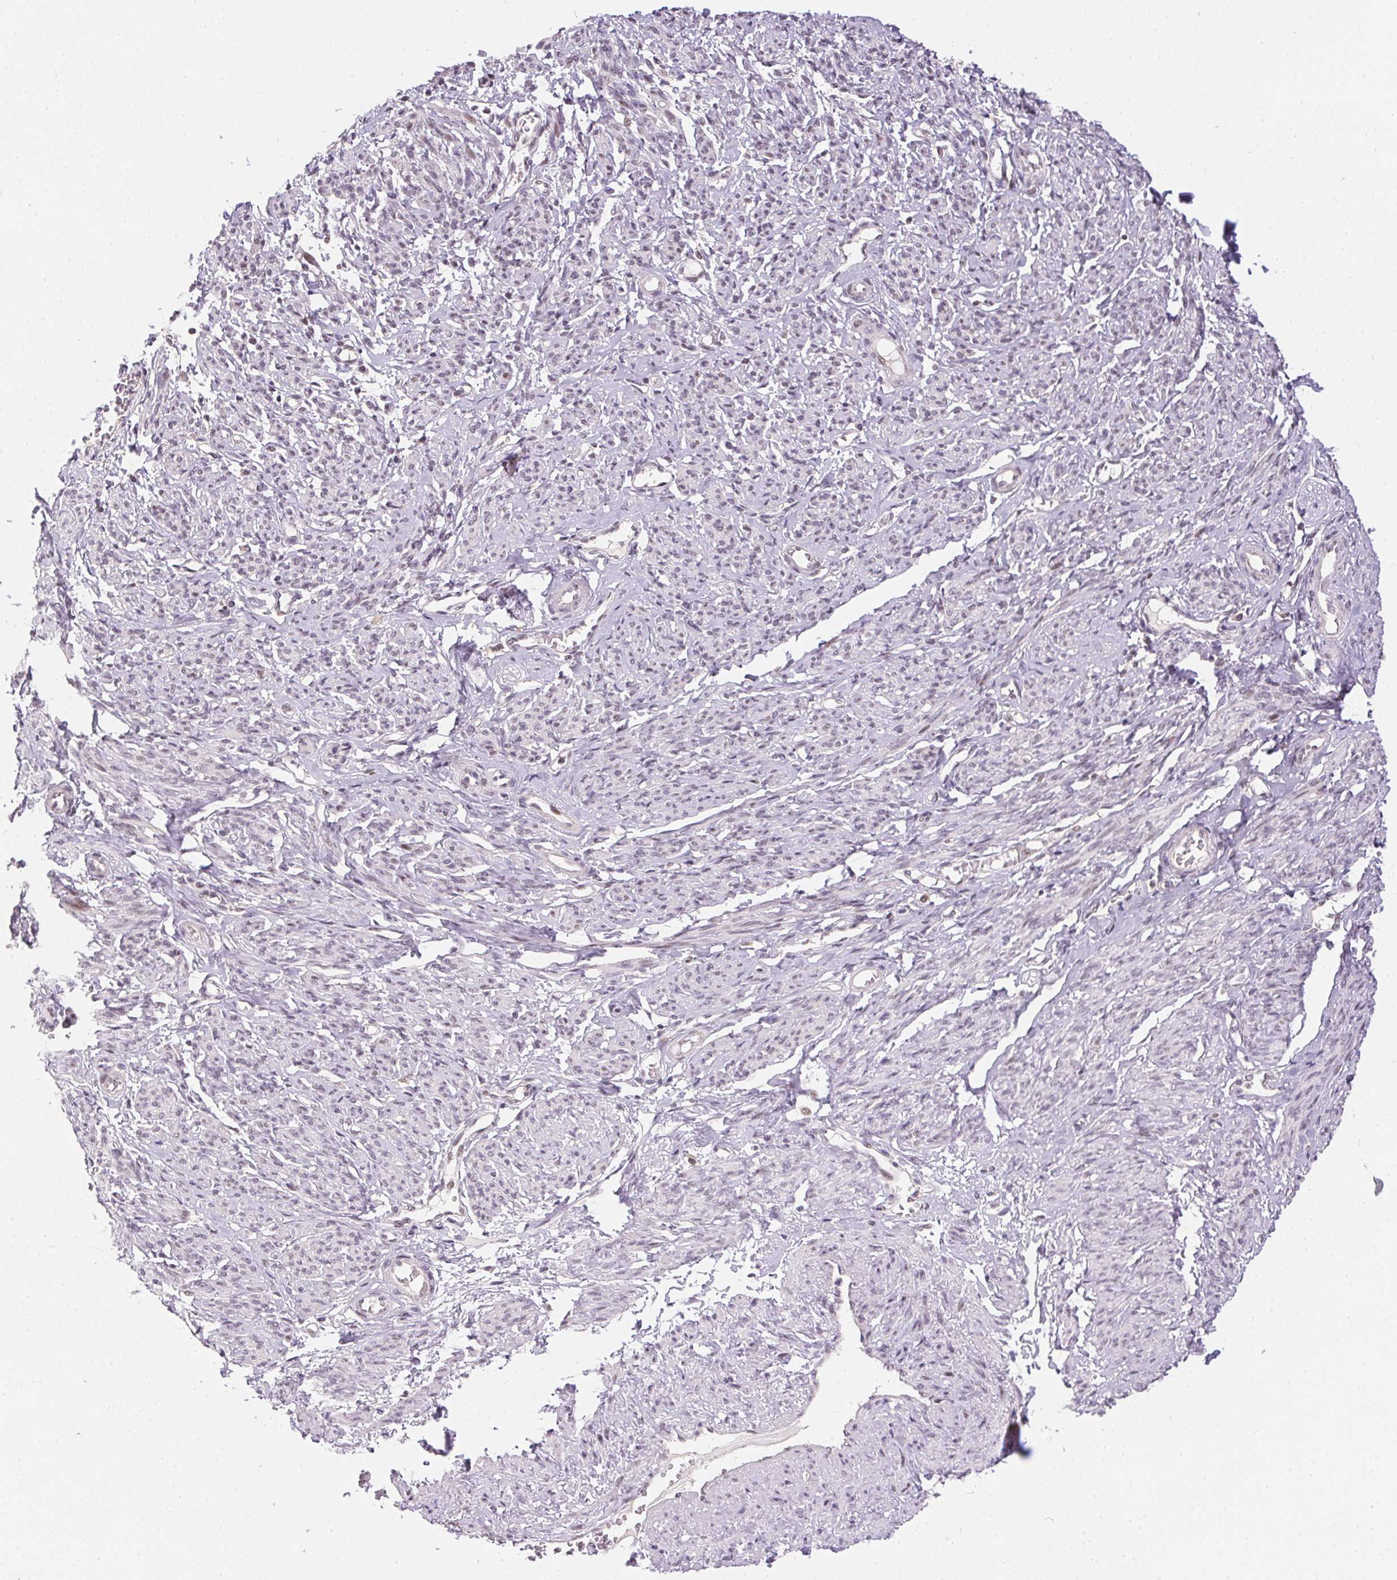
{"staining": {"intensity": "weak", "quantity": "<25%", "location": "nuclear"}, "tissue": "smooth muscle", "cell_type": "Smooth muscle cells", "image_type": "normal", "snomed": [{"axis": "morphology", "description": "Normal tissue, NOS"}, {"axis": "topography", "description": "Smooth muscle"}], "caption": "The histopathology image exhibits no staining of smooth muscle cells in unremarkable smooth muscle. (DAB (3,3'-diaminobenzidine) immunohistochemistry visualized using brightfield microscopy, high magnification).", "gene": "KDM4D", "patient": {"sex": "female", "age": 65}}